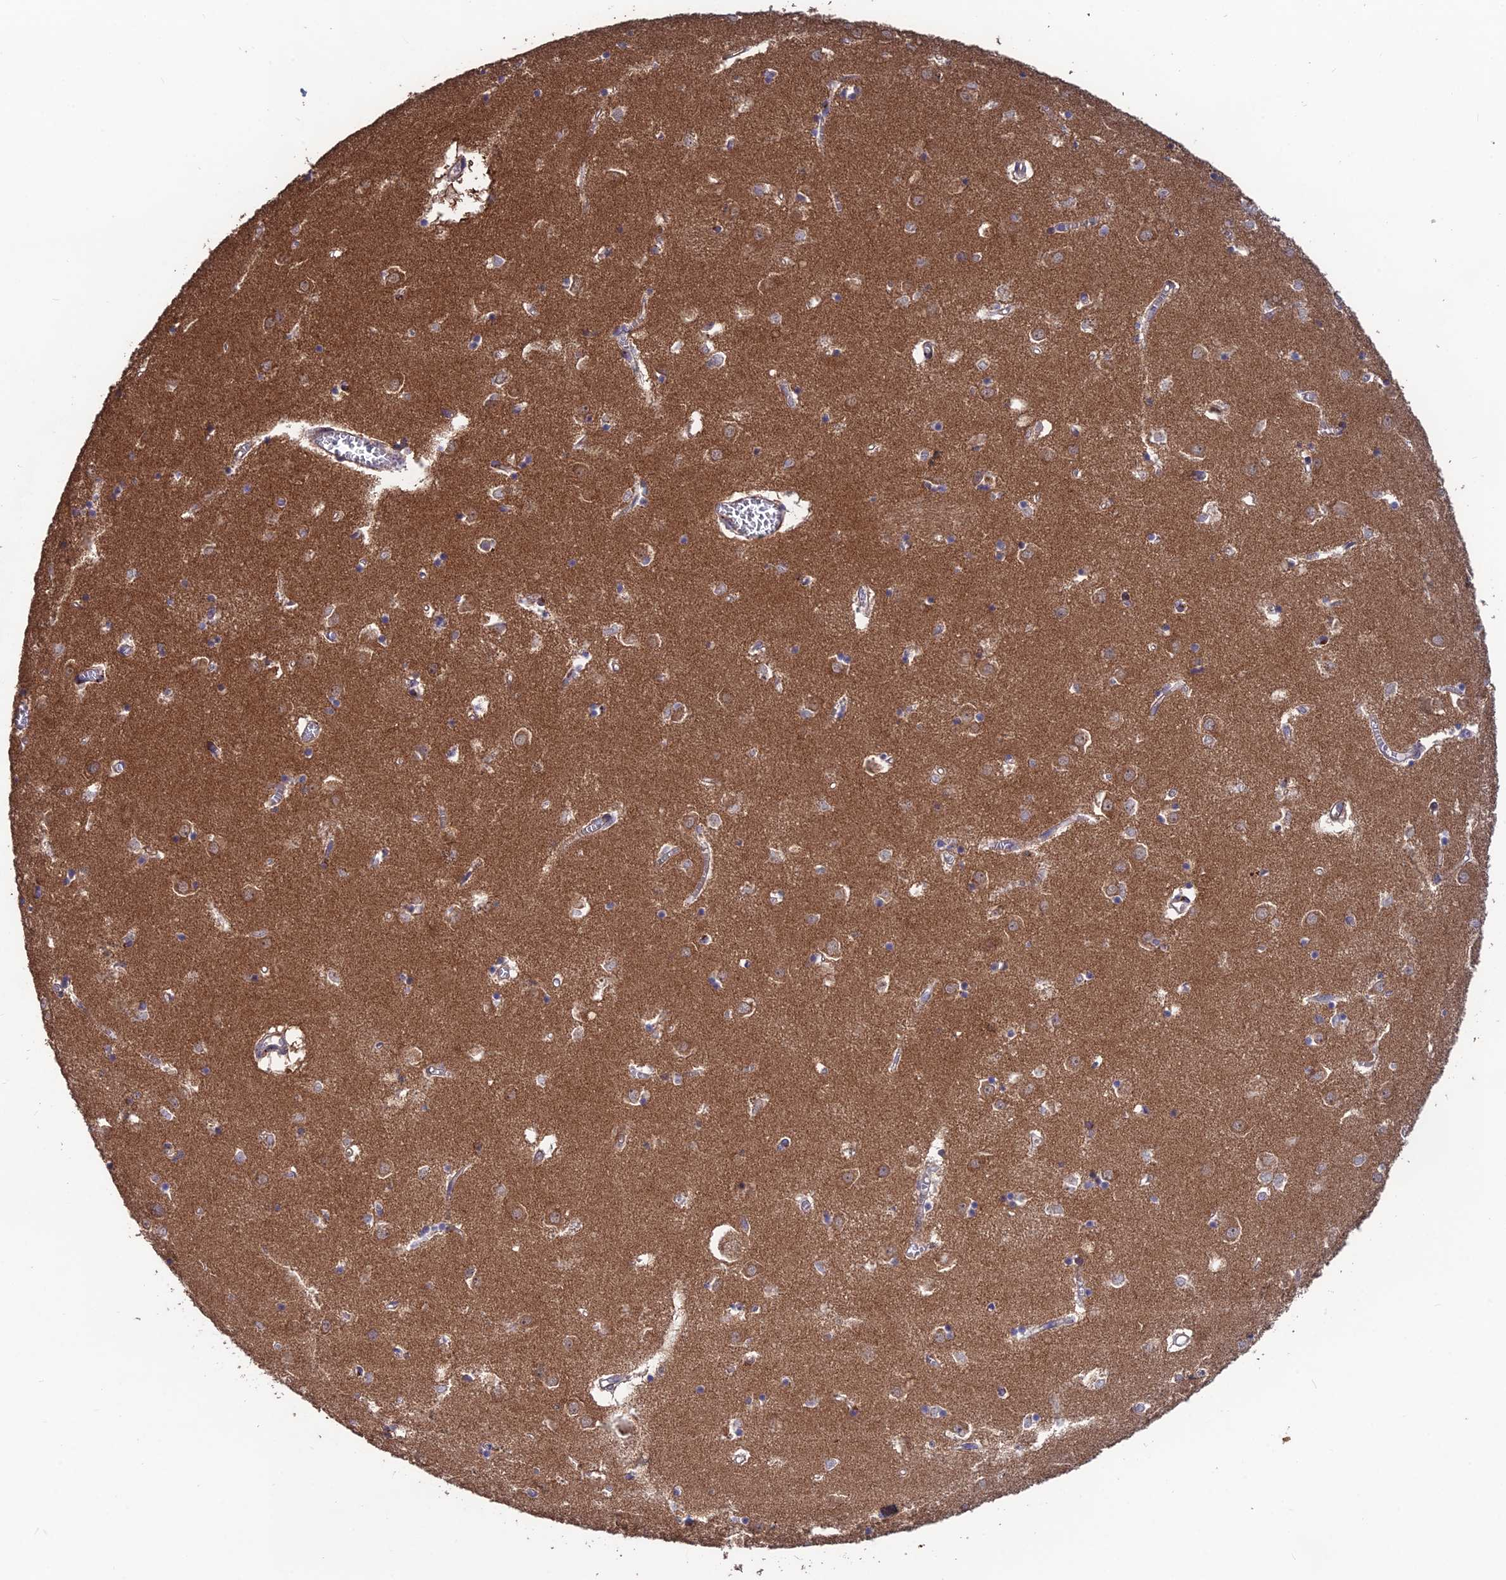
{"staining": {"intensity": "weak", "quantity": "<25%", "location": "cytoplasmic/membranous"}, "tissue": "caudate", "cell_type": "Glial cells", "image_type": "normal", "snomed": [{"axis": "morphology", "description": "Normal tissue, NOS"}, {"axis": "topography", "description": "Lateral ventricle wall"}], "caption": "Human caudate stained for a protein using immunohistochemistry (IHC) demonstrates no expression in glial cells.", "gene": "SHISA5", "patient": {"sex": "male", "age": 70}}